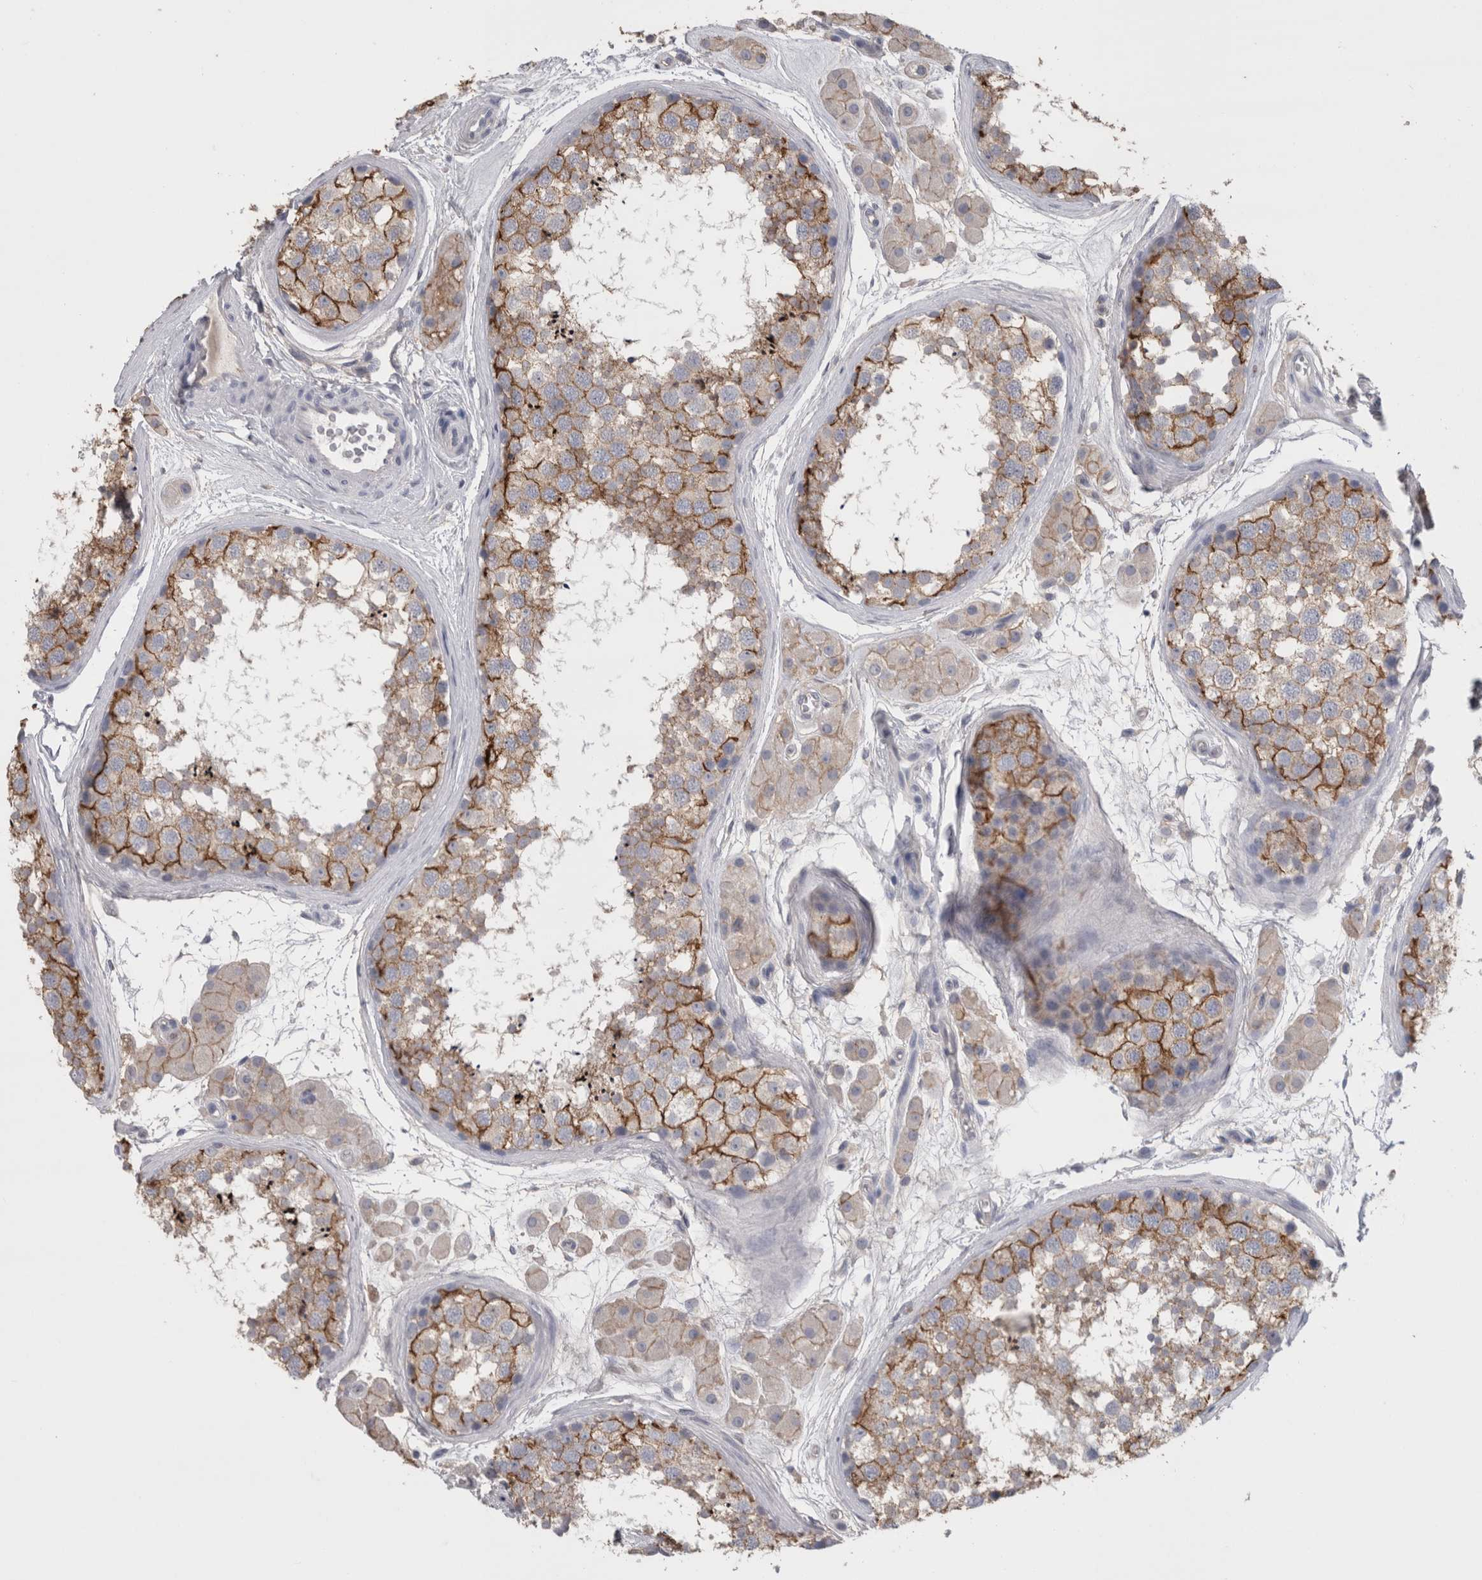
{"staining": {"intensity": "moderate", "quantity": ">75%", "location": "cytoplasmic/membranous"}, "tissue": "testis", "cell_type": "Cells in seminiferous ducts", "image_type": "normal", "snomed": [{"axis": "morphology", "description": "Normal tissue, NOS"}, {"axis": "topography", "description": "Testis"}], "caption": "Immunohistochemical staining of normal human testis demonstrates moderate cytoplasmic/membranous protein positivity in about >75% of cells in seminiferous ducts. (DAB = brown stain, brightfield microscopy at high magnification).", "gene": "NECTIN2", "patient": {"sex": "male", "age": 56}}